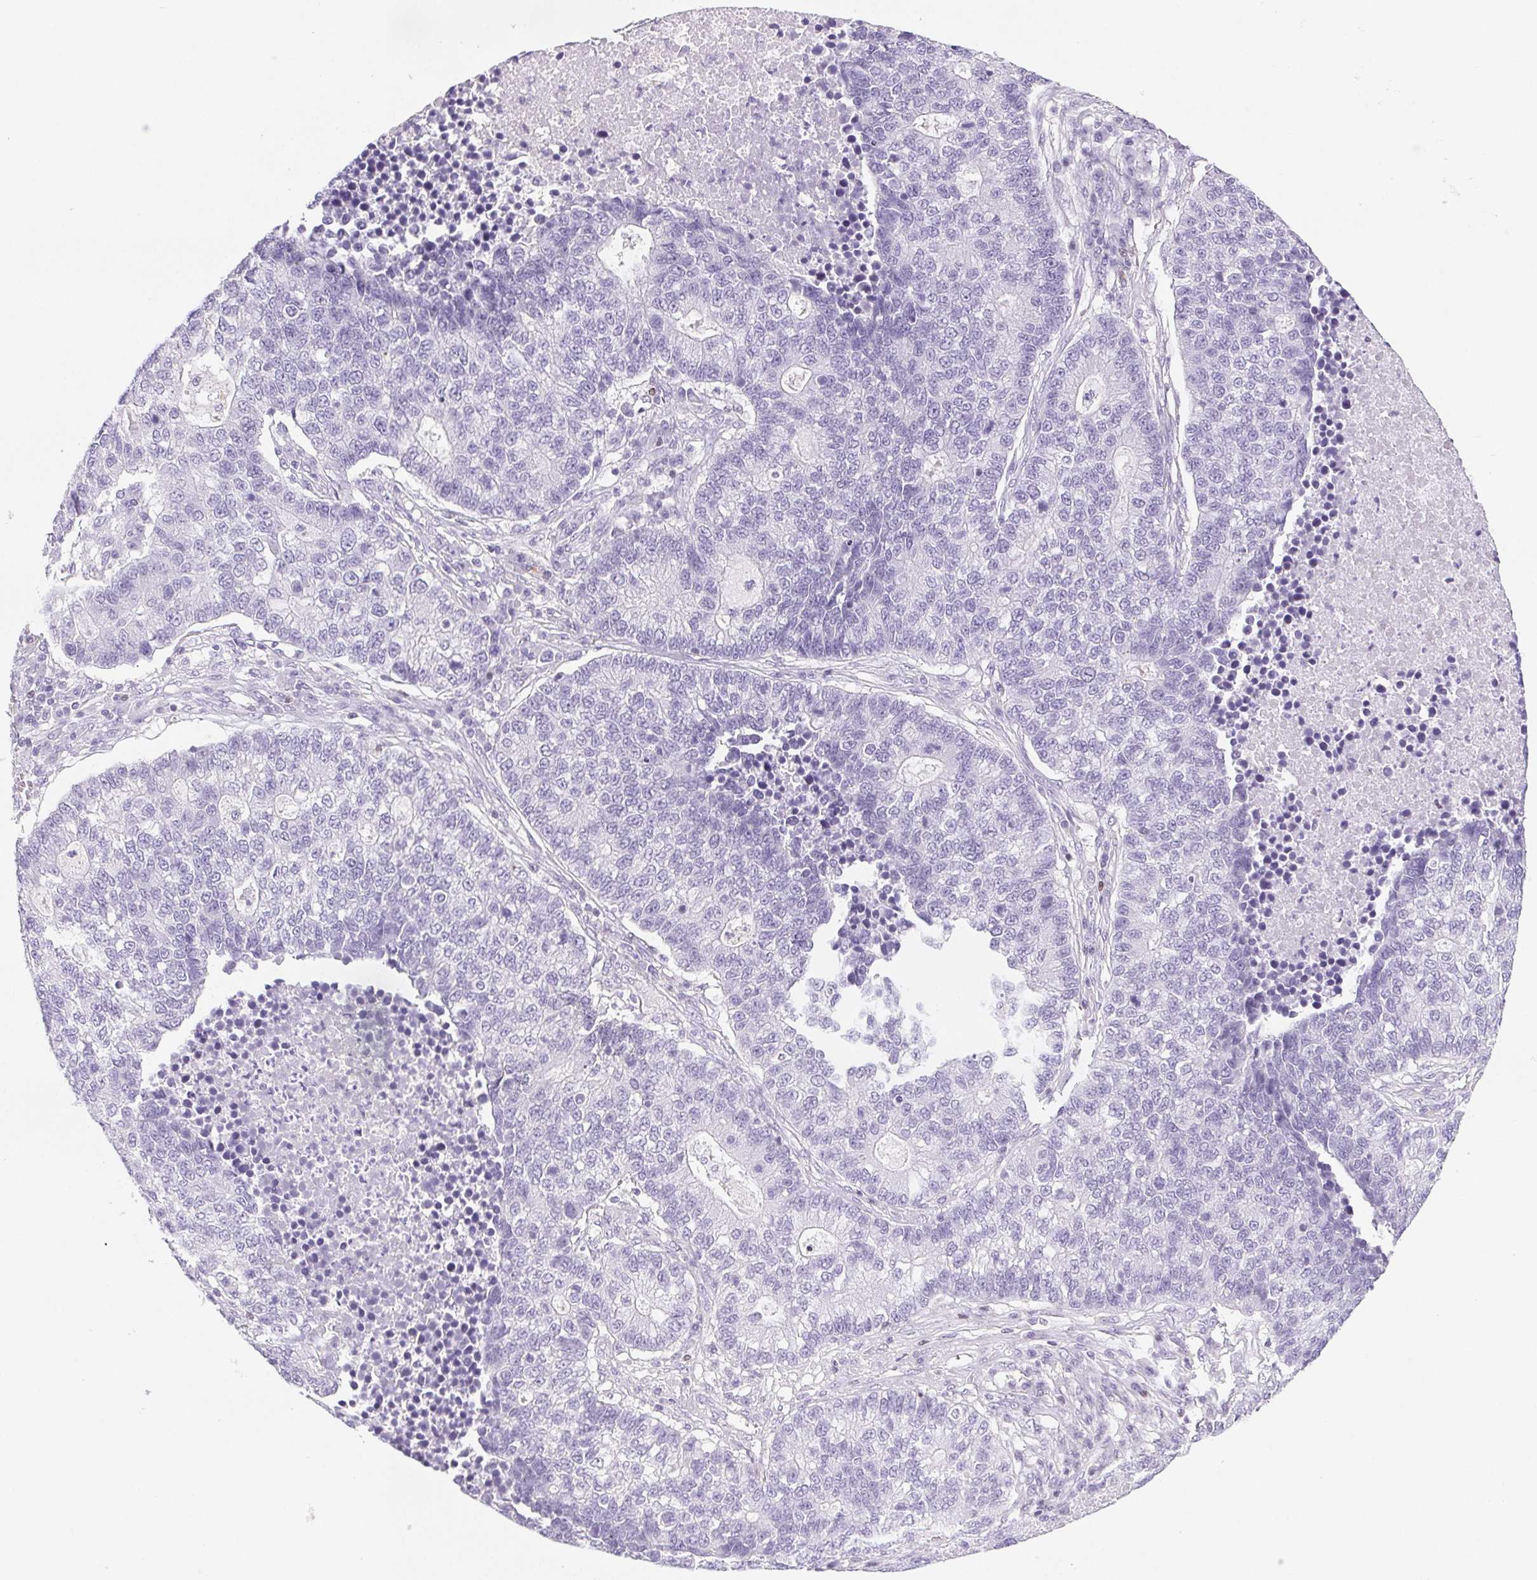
{"staining": {"intensity": "negative", "quantity": "none", "location": "none"}, "tissue": "lung cancer", "cell_type": "Tumor cells", "image_type": "cancer", "snomed": [{"axis": "morphology", "description": "Adenocarcinoma, NOS"}, {"axis": "topography", "description": "Lung"}], "caption": "The image shows no staining of tumor cells in lung cancer (adenocarcinoma).", "gene": "BEND2", "patient": {"sex": "male", "age": 57}}